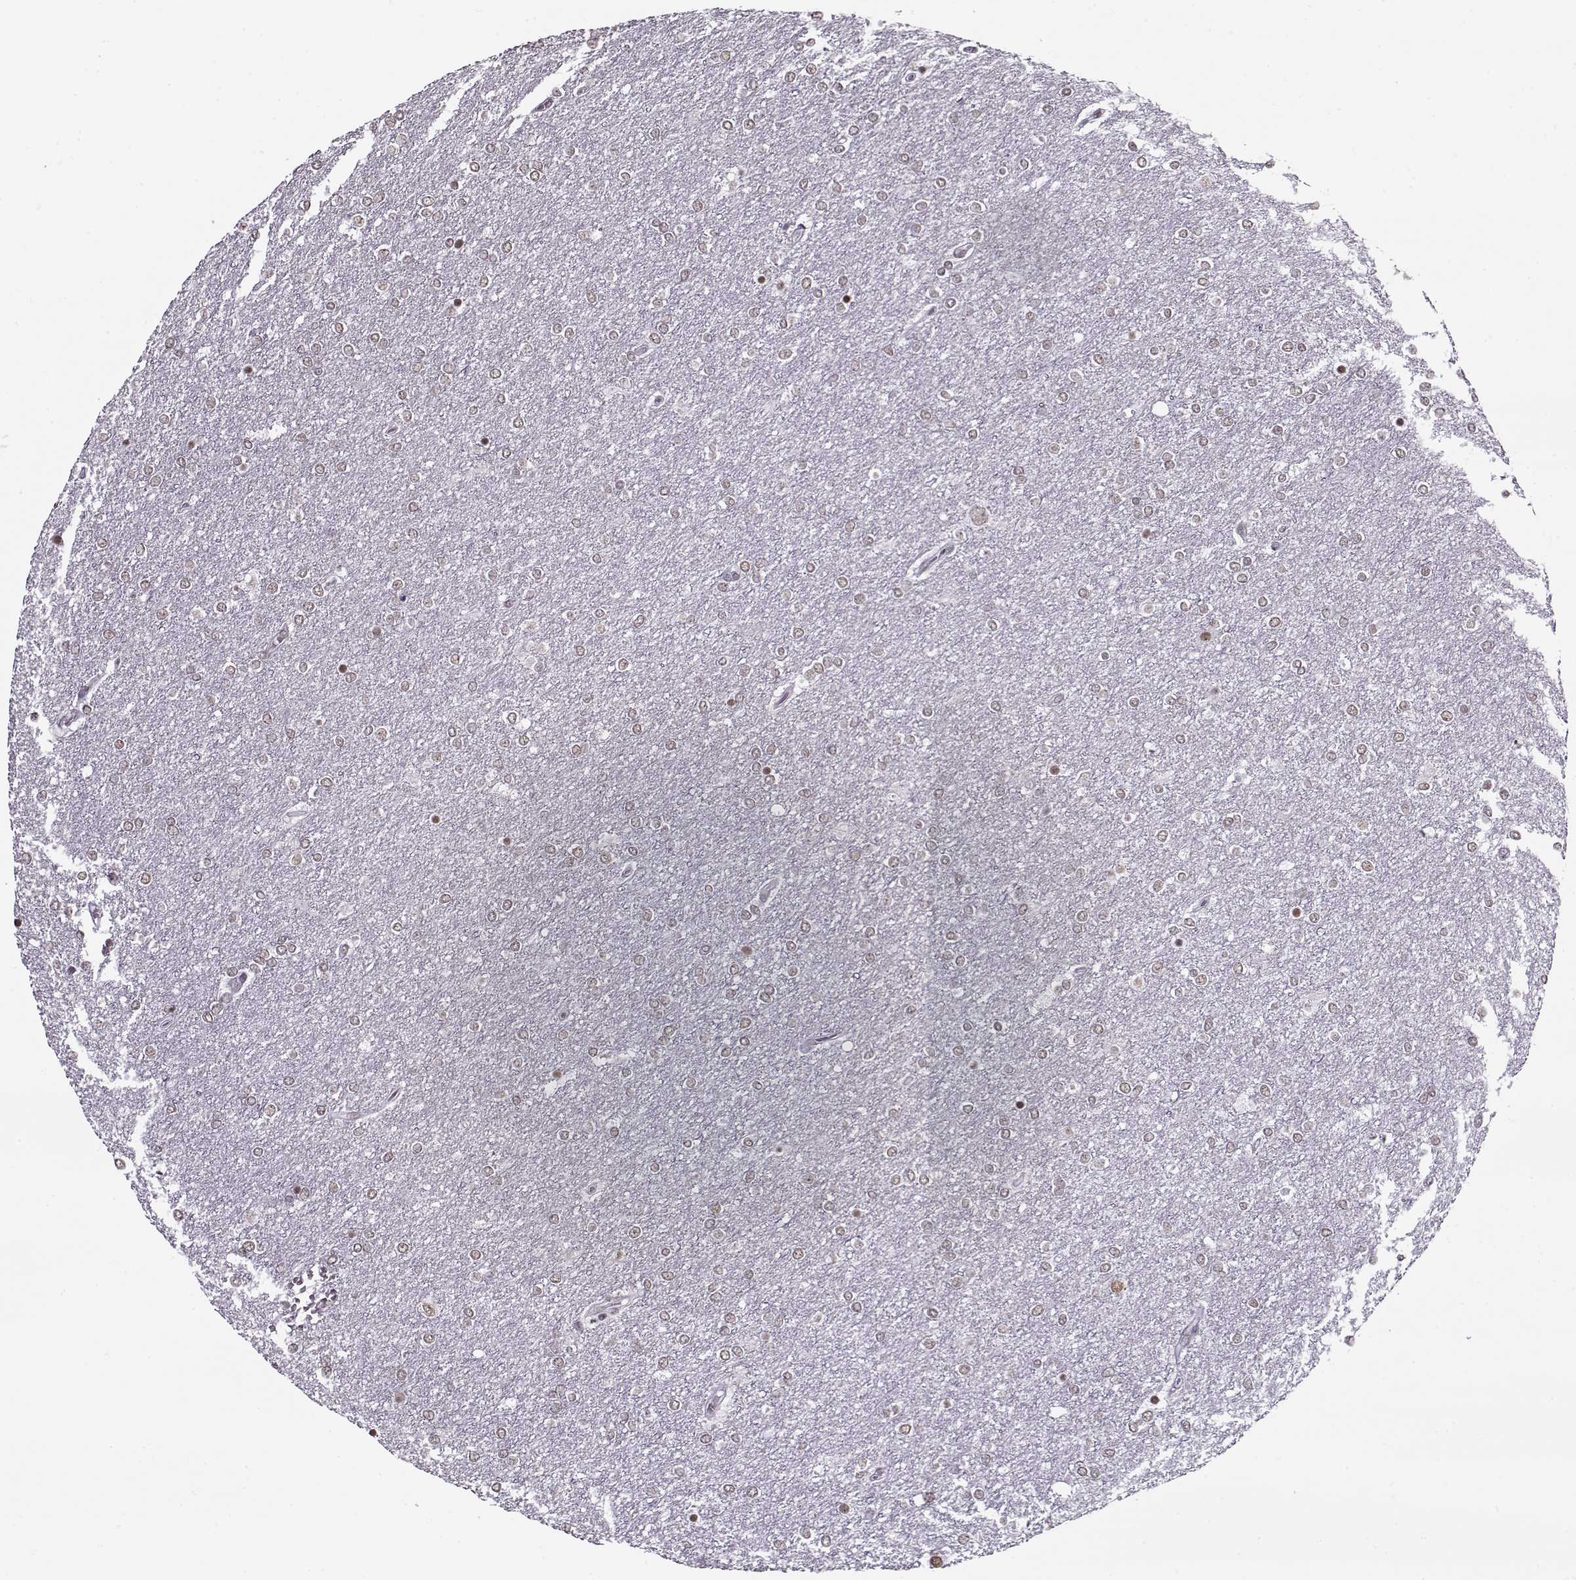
{"staining": {"intensity": "negative", "quantity": "none", "location": "none"}, "tissue": "glioma", "cell_type": "Tumor cells", "image_type": "cancer", "snomed": [{"axis": "morphology", "description": "Glioma, malignant, High grade"}, {"axis": "topography", "description": "Brain"}], "caption": "Tumor cells show no significant staining in glioma.", "gene": "PRMT8", "patient": {"sex": "female", "age": 61}}